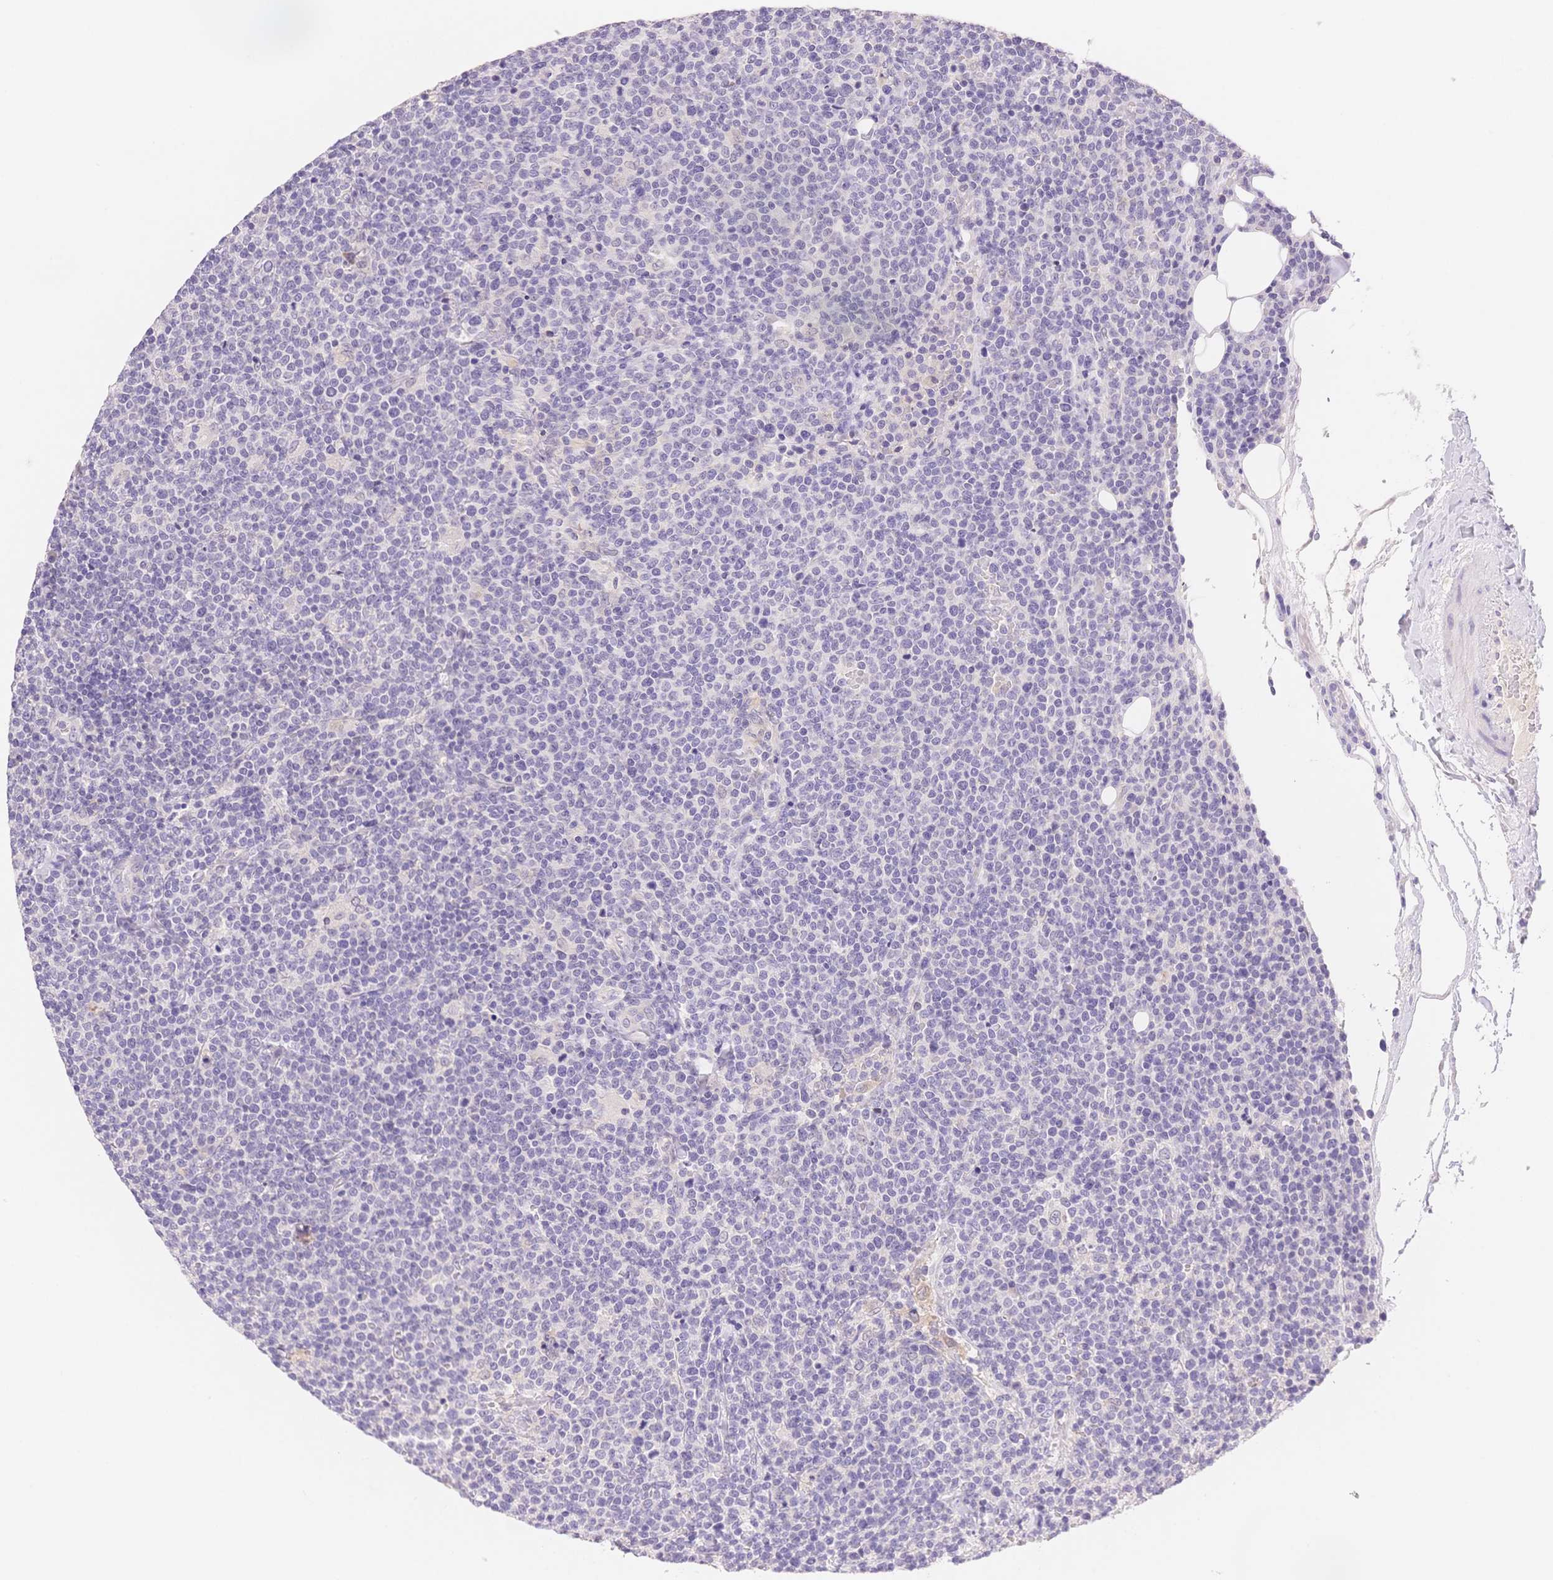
{"staining": {"intensity": "negative", "quantity": "none", "location": "none"}, "tissue": "lymphoma", "cell_type": "Tumor cells", "image_type": "cancer", "snomed": [{"axis": "morphology", "description": "Malignant lymphoma, non-Hodgkin's type, High grade"}, {"axis": "topography", "description": "Lymph node"}], "caption": "This is a histopathology image of IHC staining of lymphoma, which shows no staining in tumor cells.", "gene": "MYOM1", "patient": {"sex": "male", "age": 61}}